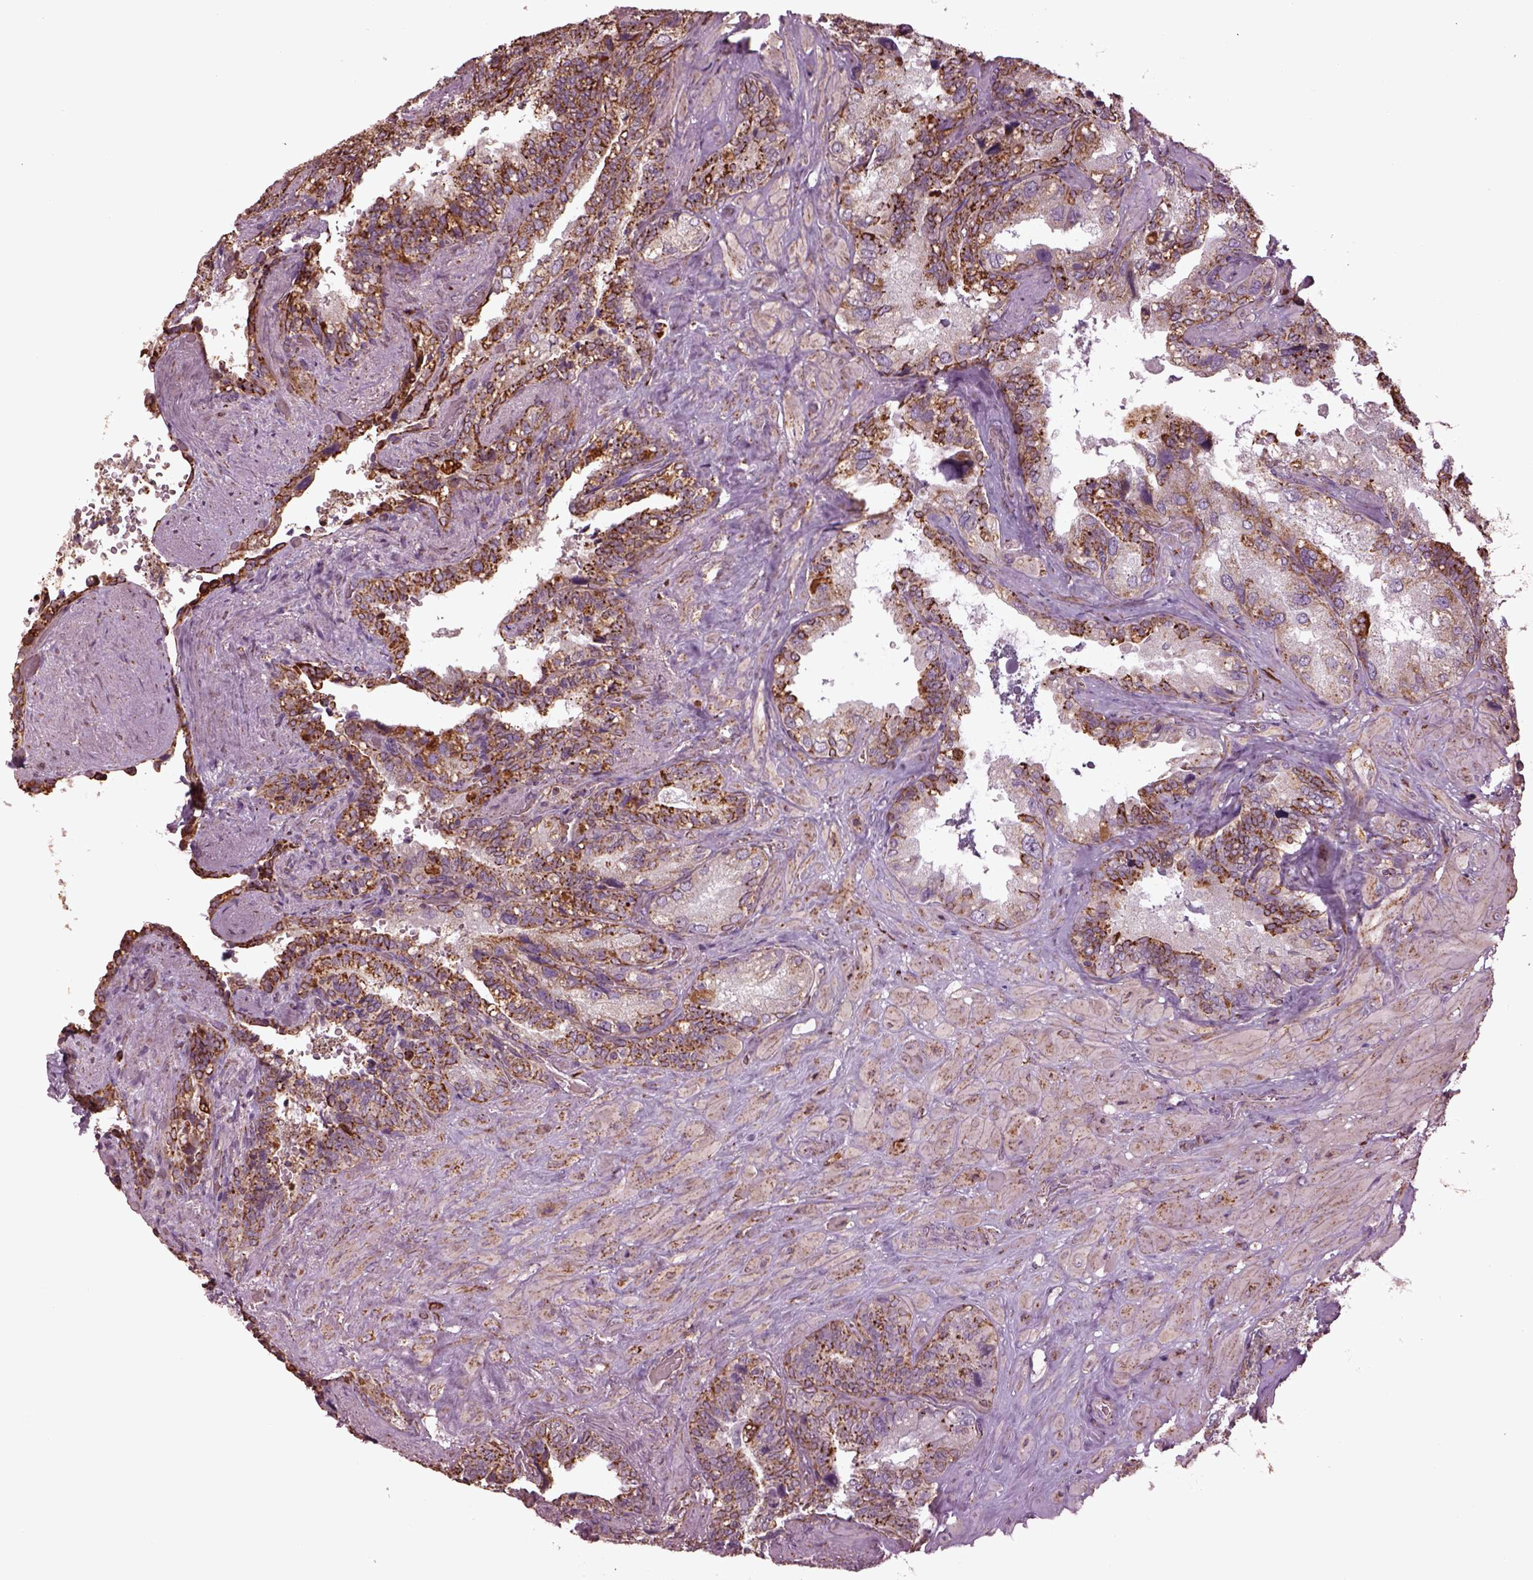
{"staining": {"intensity": "moderate", "quantity": "25%-75%", "location": "cytoplasmic/membranous"}, "tissue": "seminal vesicle", "cell_type": "Glandular cells", "image_type": "normal", "snomed": [{"axis": "morphology", "description": "Normal tissue, NOS"}, {"axis": "topography", "description": "Seminal veicle"}], "caption": "The histopathology image displays a brown stain indicating the presence of a protein in the cytoplasmic/membranous of glandular cells in seminal vesicle. (Brightfield microscopy of DAB IHC at high magnification).", "gene": "TMEM254", "patient": {"sex": "male", "age": 69}}